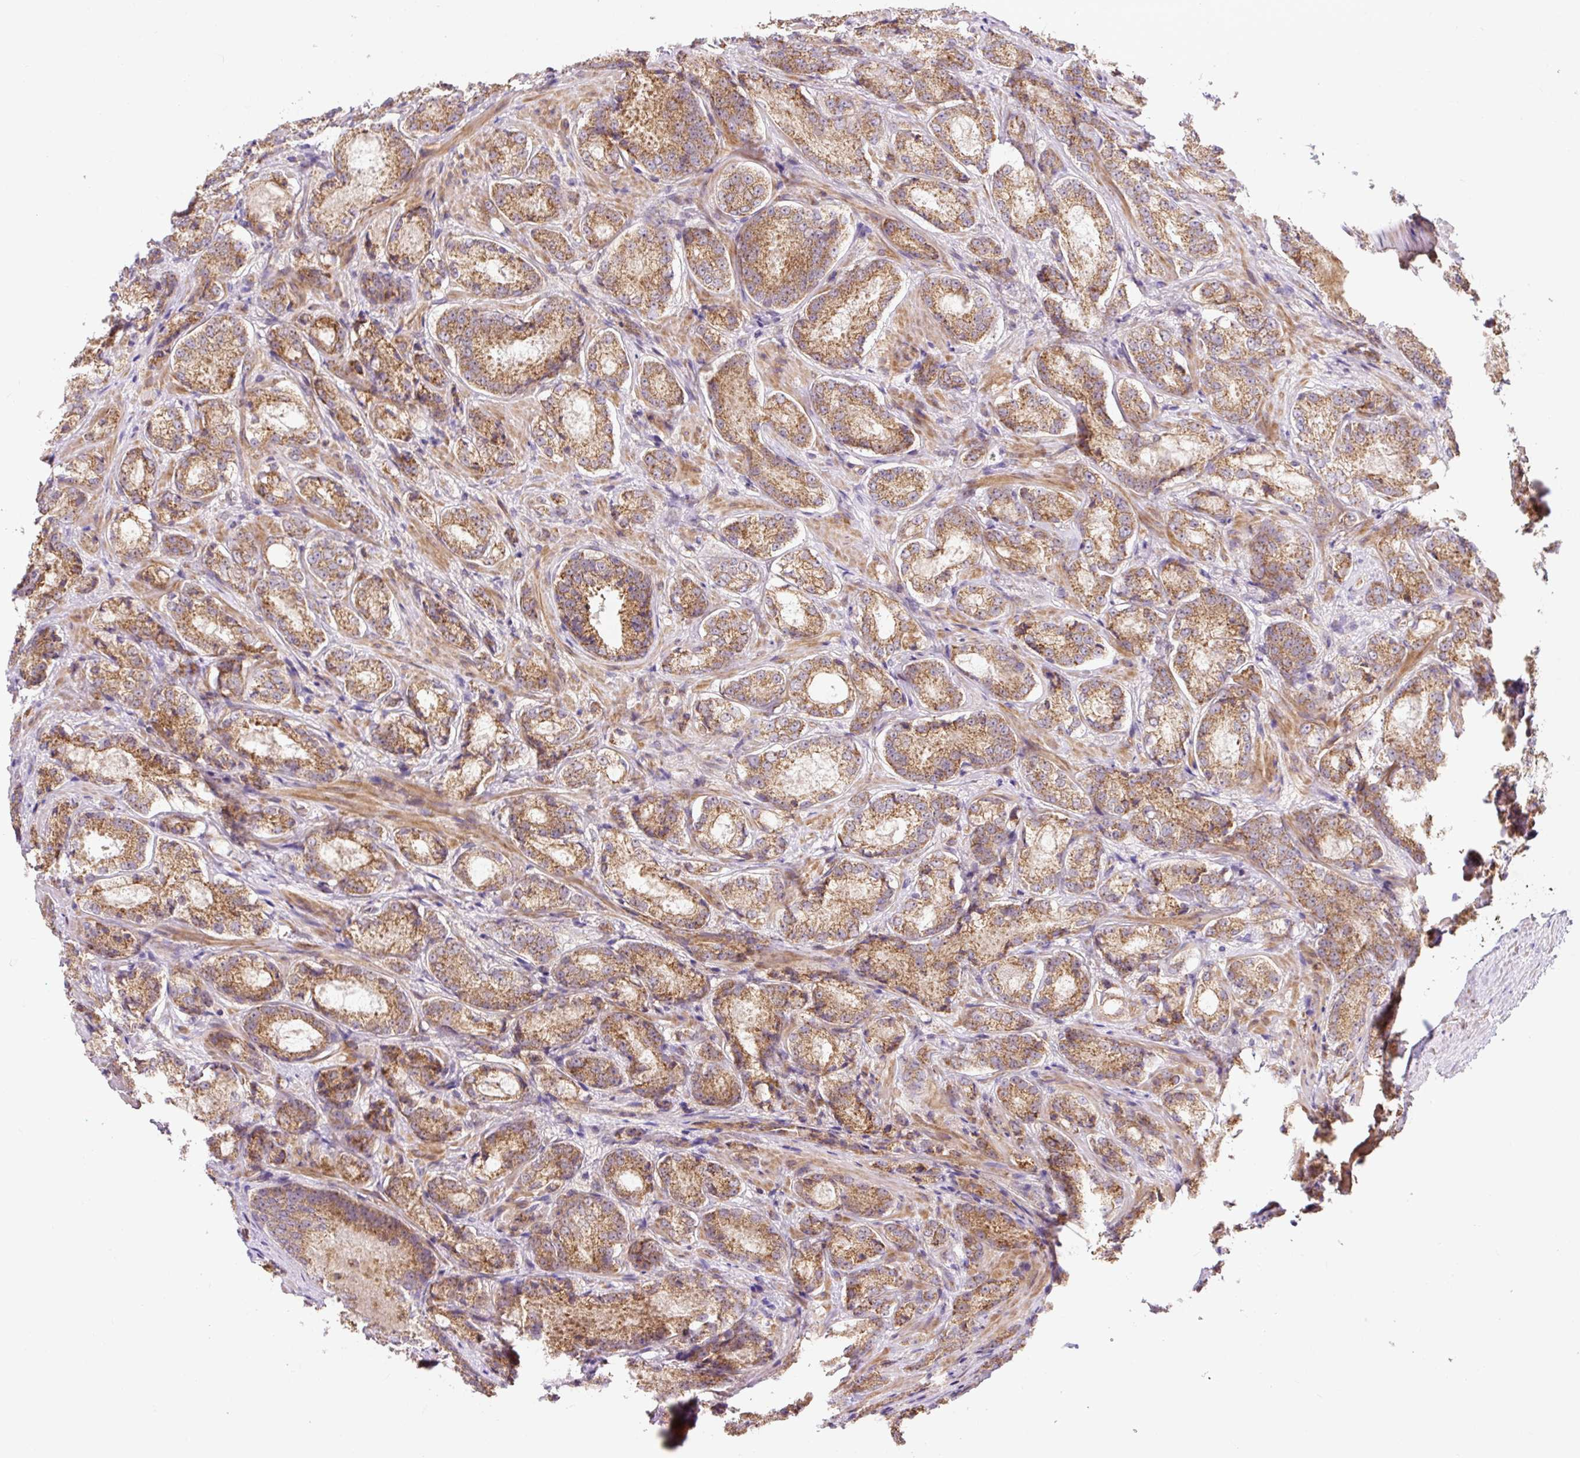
{"staining": {"intensity": "moderate", "quantity": ">75%", "location": "cytoplasmic/membranous"}, "tissue": "prostate cancer", "cell_type": "Tumor cells", "image_type": "cancer", "snomed": [{"axis": "morphology", "description": "Adenocarcinoma, Low grade"}, {"axis": "topography", "description": "Prostate"}], "caption": "The image reveals a brown stain indicating the presence of a protein in the cytoplasmic/membranous of tumor cells in low-grade adenocarcinoma (prostate). The staining was performed using DAB to visualize the protein expression in brown, while the nuclei were stained in blue with hematoxylin (Magnification: 20x).", "gene": "TRIAP1", "patient": {"sex": "male", "age": 74}}